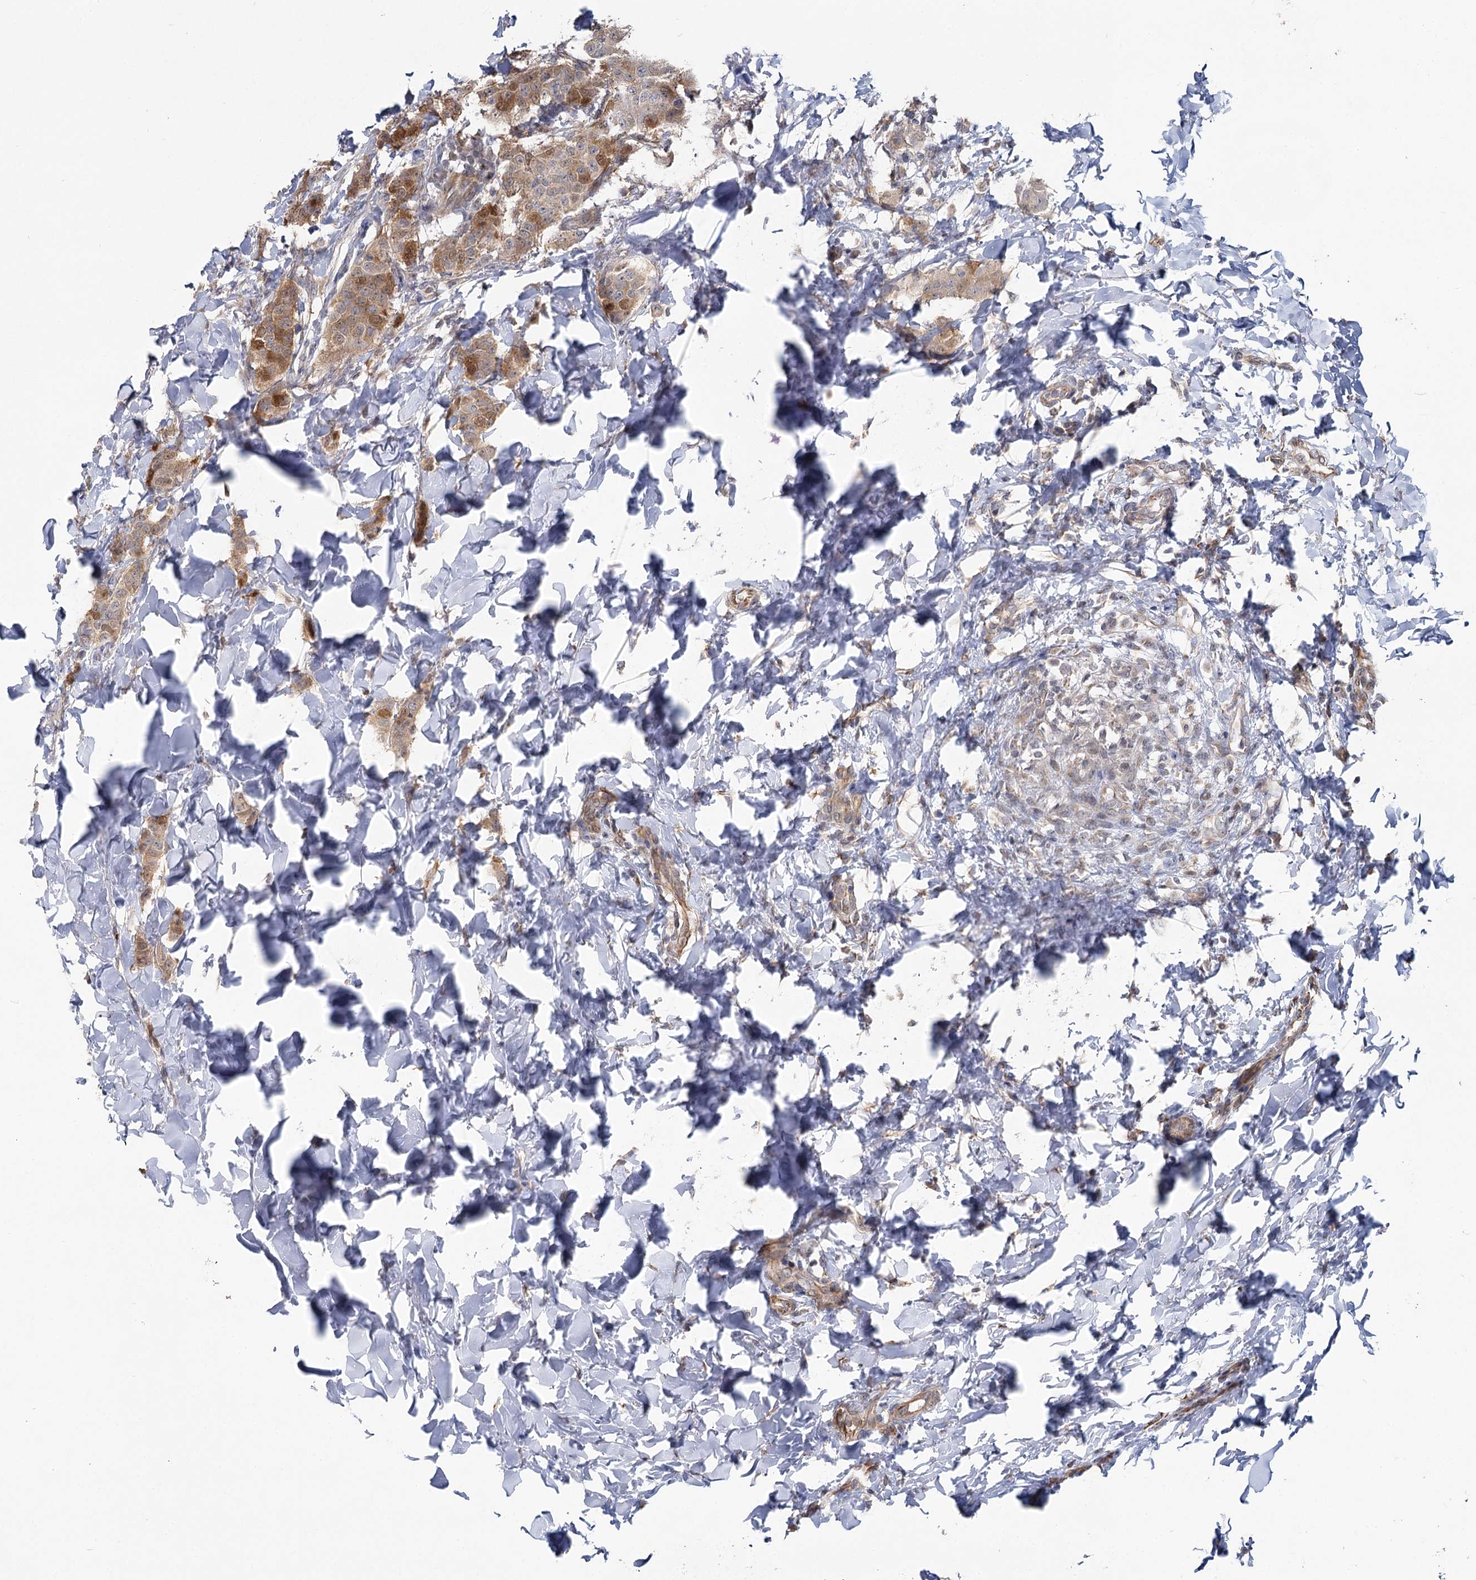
{"staining": {"intensity": "moderate", "quantity": ">75%", "location": "cytoplasmic/membranous"}, "tissue": "breast cancer", "cell_type": "Tumor cells", "image_type": "cancer", "snomed": [{"axis": "morphology", "description": "Duct carcinoma"}, {"axis": "topography", "description": "Breast"}], "caption": "High-magnification brightfield microscopy of invasive ductal carcinoma (breast) stained with DAB (brown) and counterstained with hematoxylin (blue). tumor cells exhibit moderate cytoplasmic/membranous positivity is seen in about>75% of cells. (DAB IHC with brightfield microscopy, high magnification).", "gene": "TBC1D9B", "patient": {"sex": "female", "age": 40}}